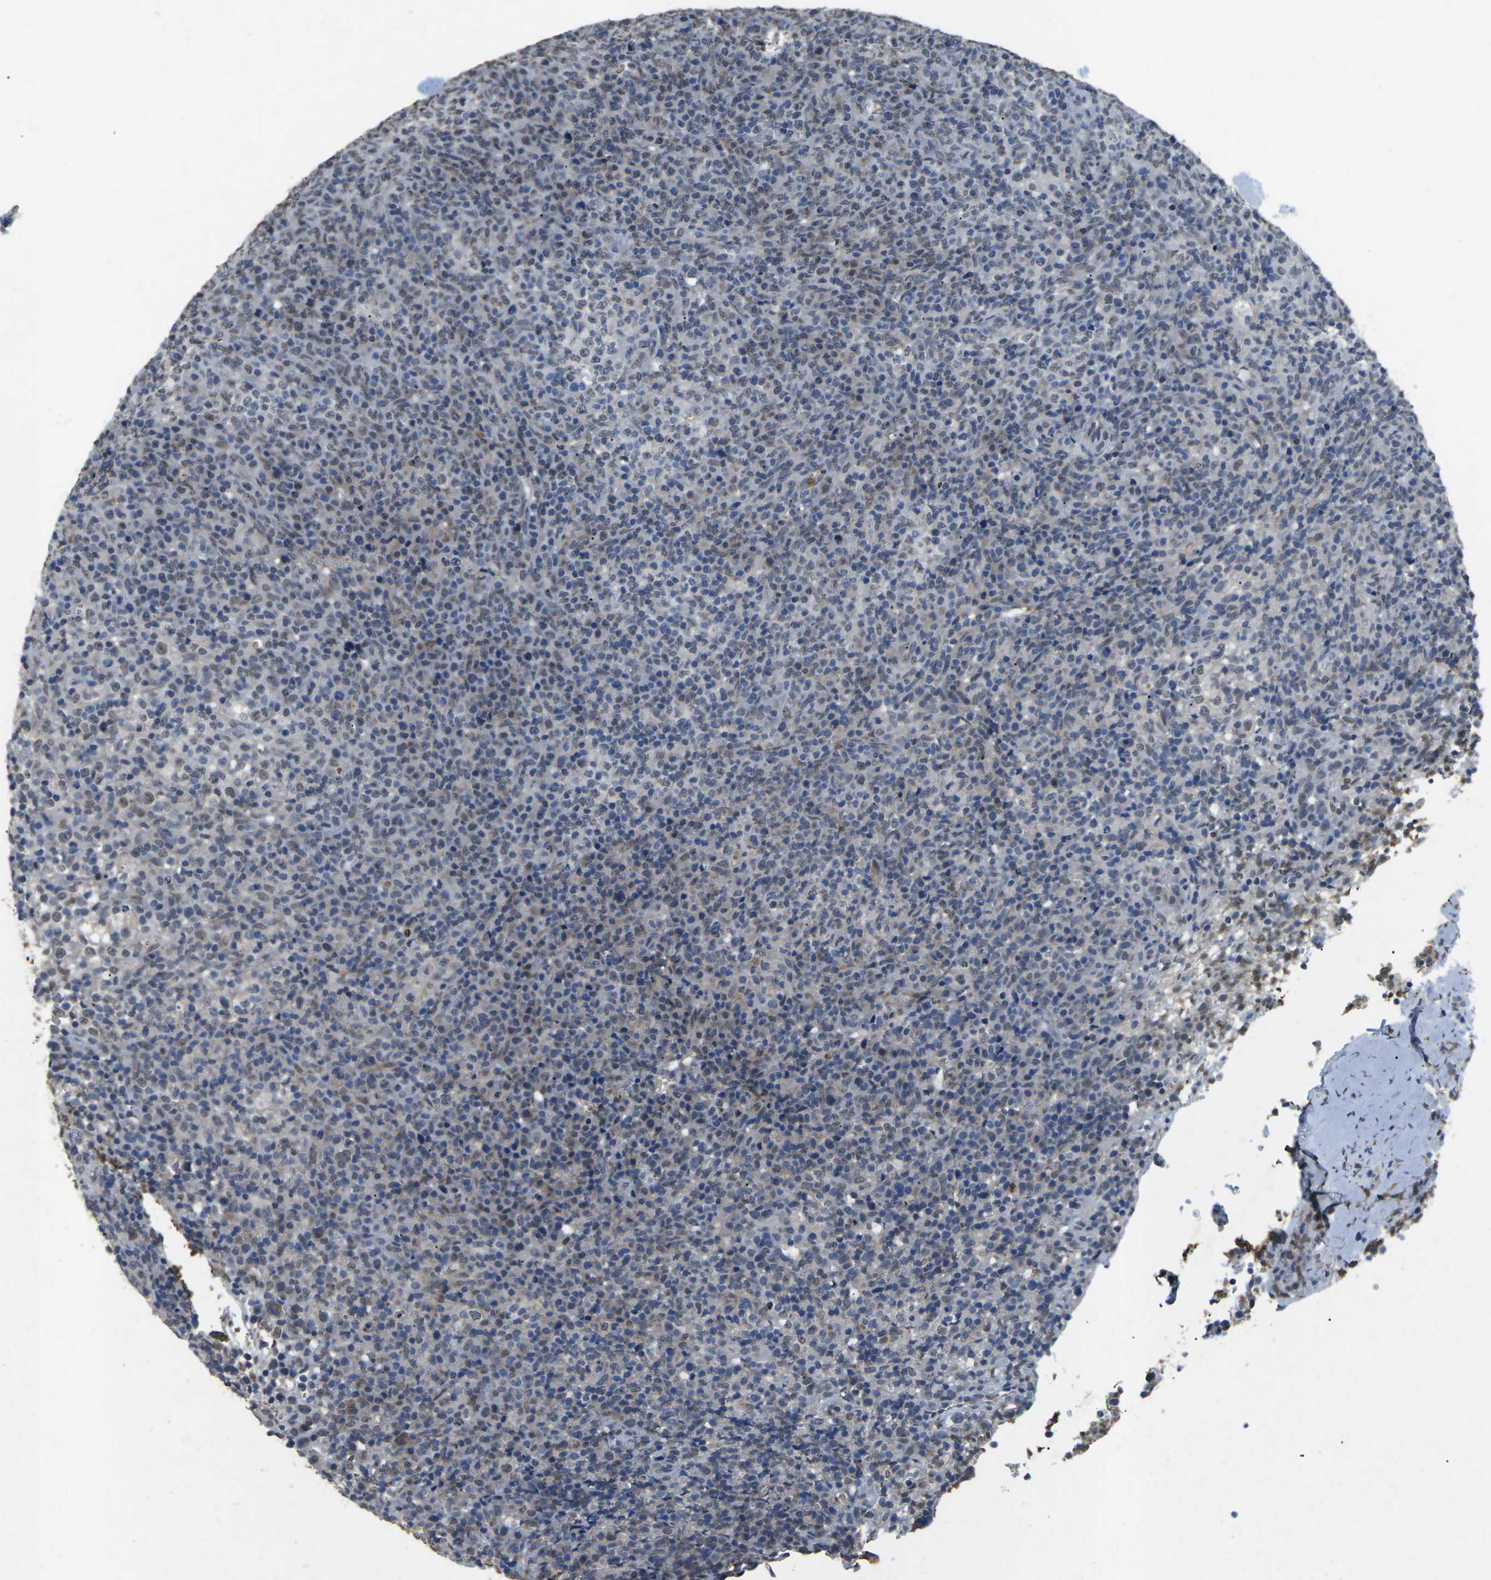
{"staining": {"intensity": "weak", "quantity": "<25%", "location": "nuclear"}, "tissue": "lymphoma", "cell_type": "Tumor cells", "image_type": "cancer", "snomed": [{"axis": "morphology", "description": "Malignant lymphoma, non-Hodgkin's type, High grade"}, {"axis": "topography", "description": "Lymph node"}], "caption": "This is an immunohistochemistry (IHC) image of high-grade malignant lymphoma, non-Hodgkin's type. There is no staining in tumor cells.", "gene": "SCNN1B", "patient": {"sex": "female", "age": 76}}